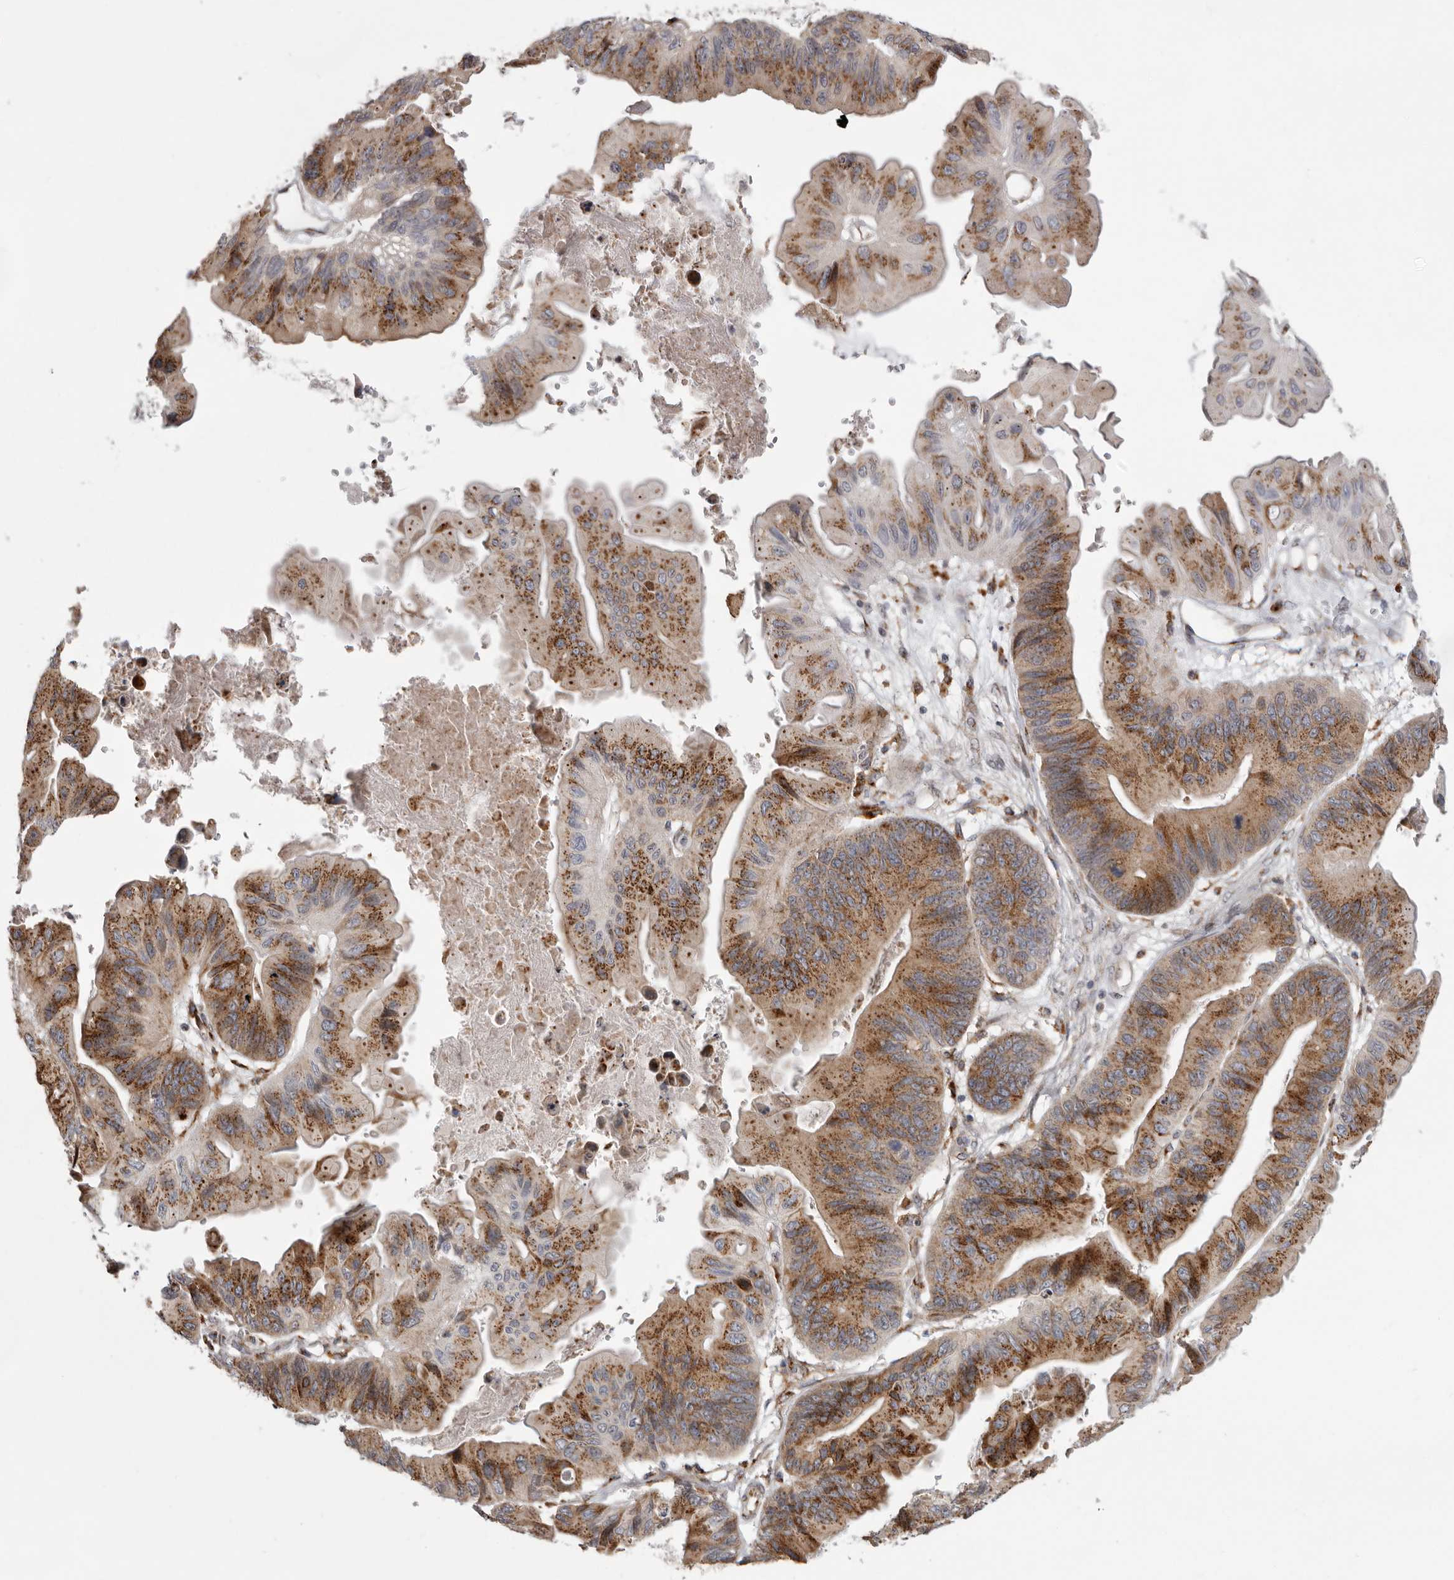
{"staining": {"intensity": "strong", "quantity": ">75%", "location": "cytoplasmic/membranous"}, "tissue": "ovarian cancer", "cell_type": "Tumor cells", "image_type": "cancer", "snomed": [{"axis": "morphology", "description": "Cystadenocarcinoma, mucinous, NOS"}, {"axis": "topography", "description": "Ovary"}], "caption": "Ovarian mucinous cystadenocarcinoma was stained to show a protein in brown. There is high levels of strong cytoplasmic/membranous expression in about >75% of tumor cells. The staining was performed using DAB (3,3'-diaminobenzidine) to visualize the protein expression in brown, while the nuclei were stained in blue with hematoxylin (Magnification: 20x).", "gene": "WDR47", "patient": {"sex": "female", "age": 61}}